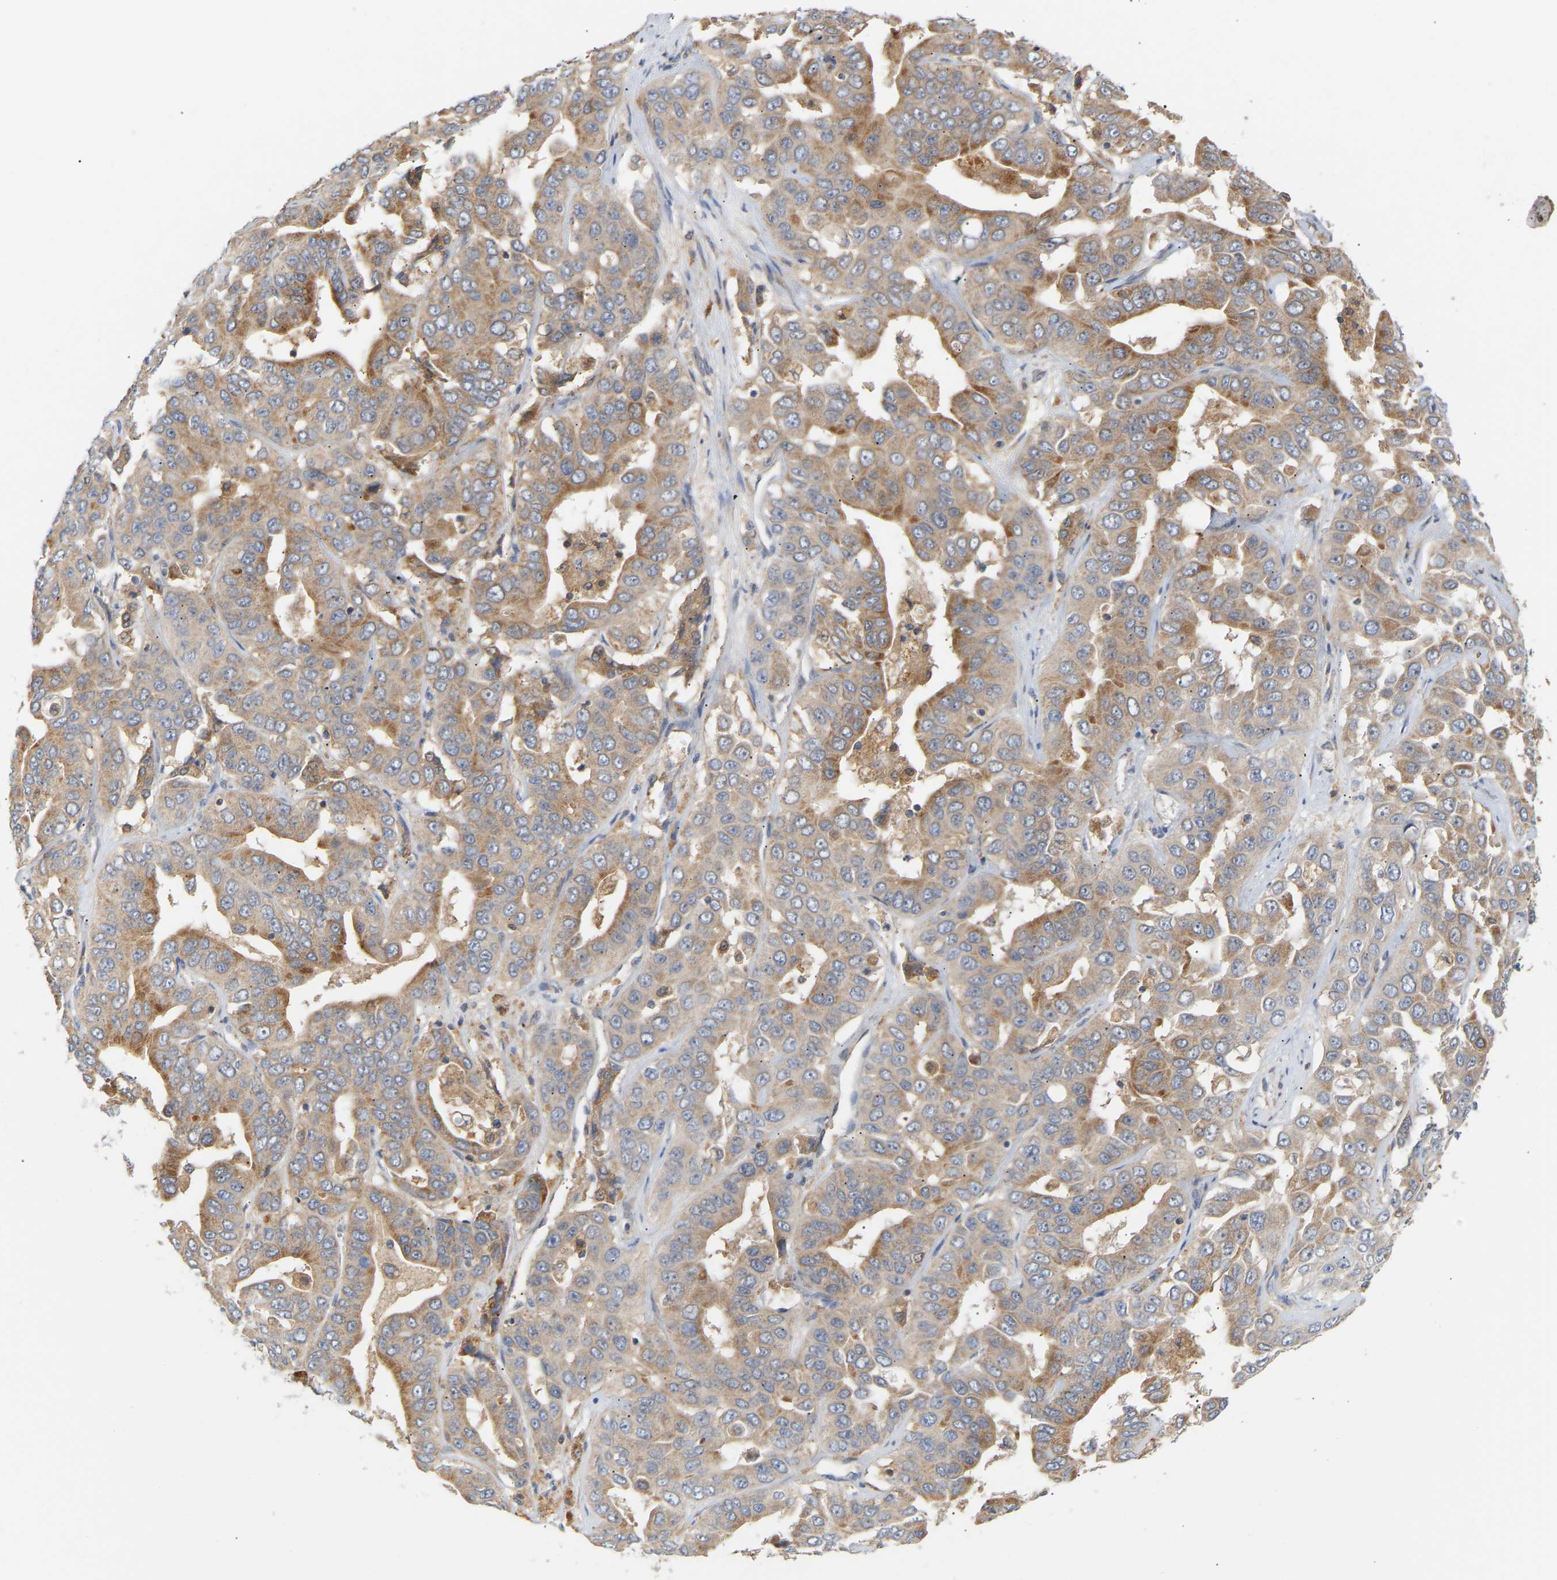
{"staining": {"intensity": "moderate", "quantity": "25%-75%", "location": "cytoplasmic/membranous"}, "tissue": "liver cancer", "cell_type": "Tumor cells", "image_type": "cancer", "snomed": [{"axis": "morphology", "description": "Cholangiocarcinoma"}, {"axis": "topography", "description": "Liver"}], "caption": "A brown stain highlights moderate cytoplasmic/membranous staining of a protein in cholangiocarcinoma (liver) tumor cells.", "gene": "TPMT", "patient": {"sex": "female", "age": 52}}